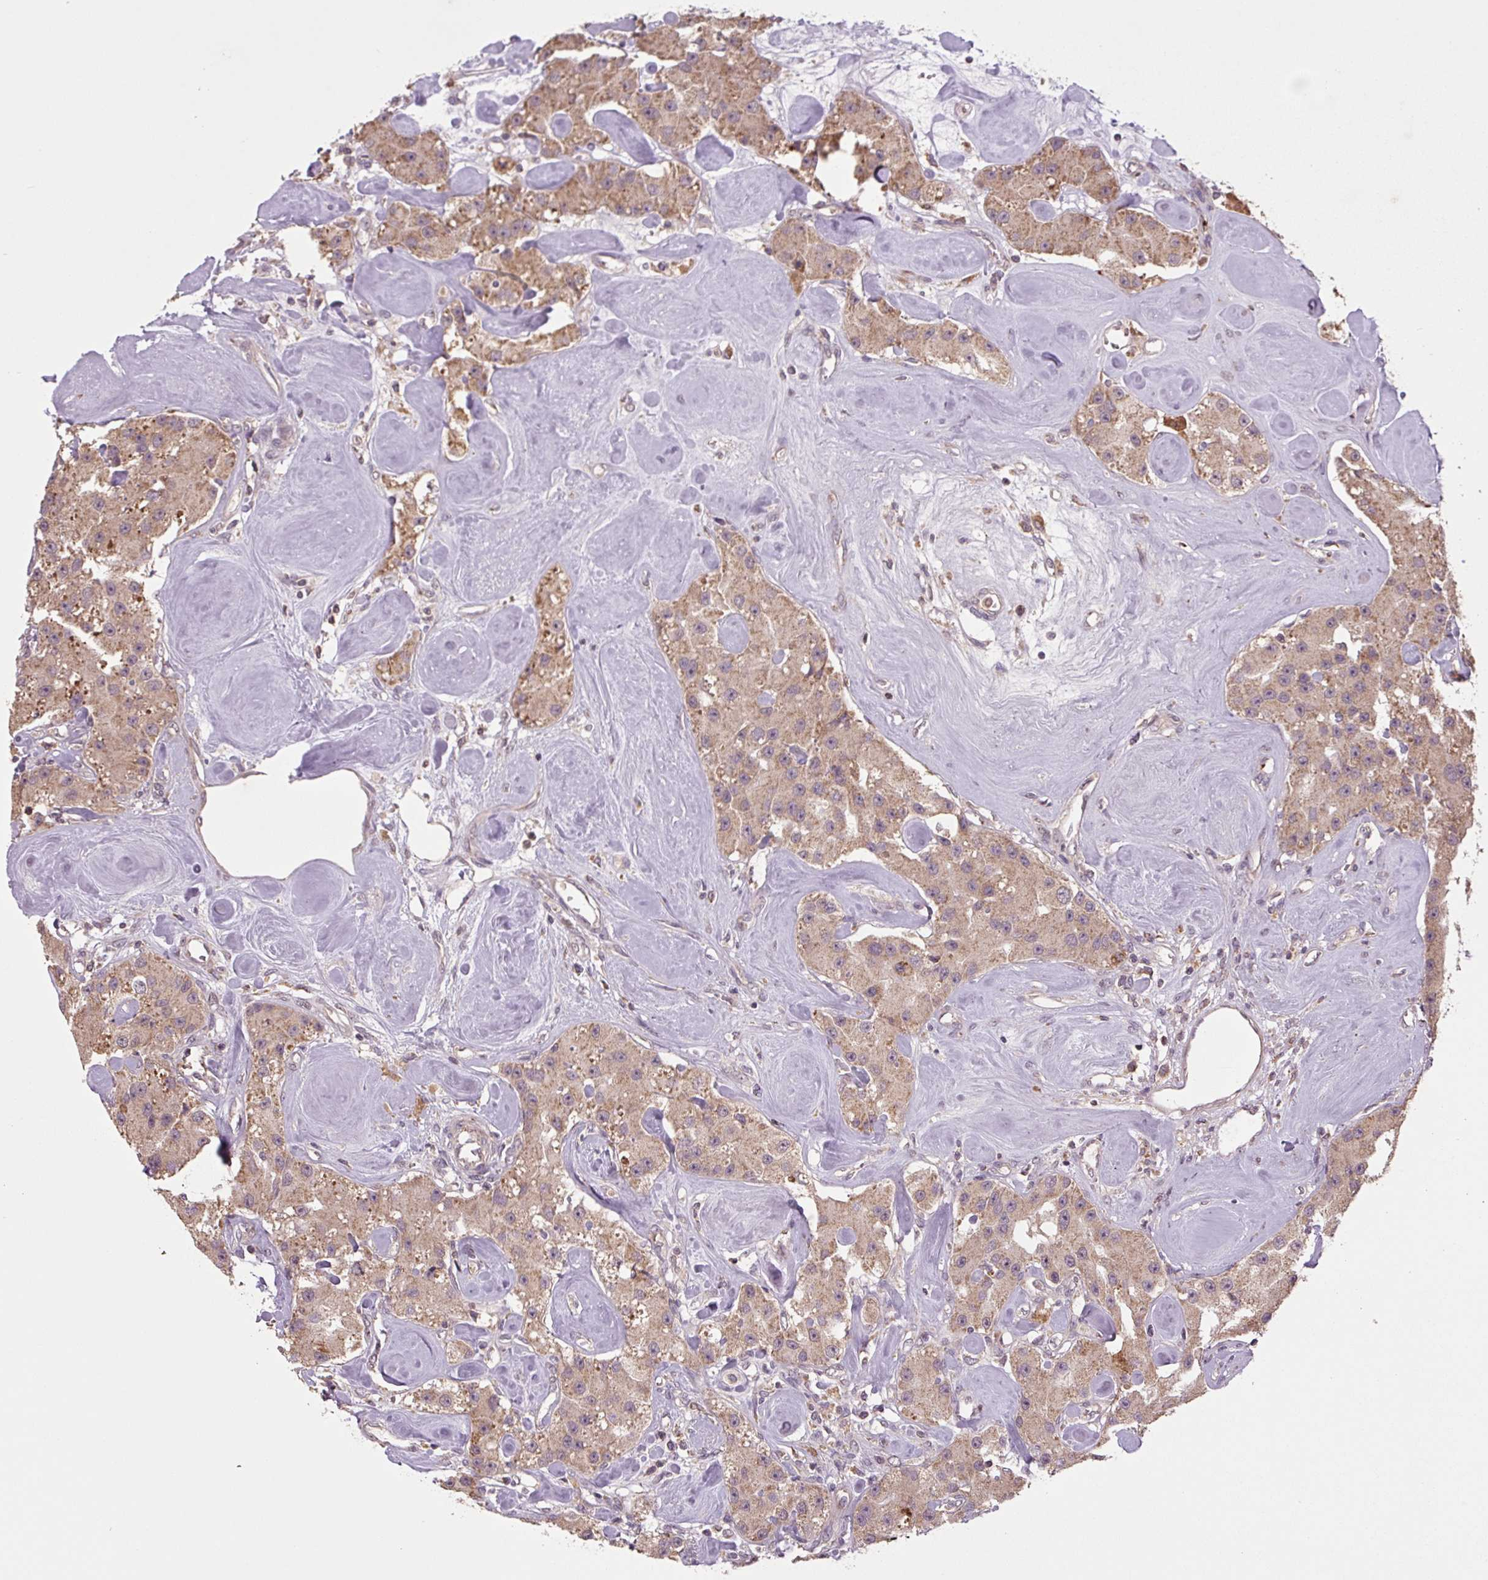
{"staining": {"intensity": "moderate", "quantity": ">75%", "location": "cytoplasmic/membranous"}, "tissue": "carcinoid", "cell_type": "Tumor cells", "image_type": "cancer", "snomed": [{"axis": "morphology", "description": "Carcinoid, malignant, NOS"}, {"axis": "topography", "description": "Pancreas"}], "caption": "Human carcinoid stained with a brown dye exhibits moderate cytoplasmic/membranous positive positivity in approximately >75% of tumor cells.", "gene": "TMEM160", "patient": {"sex": "male", "age": 41}}